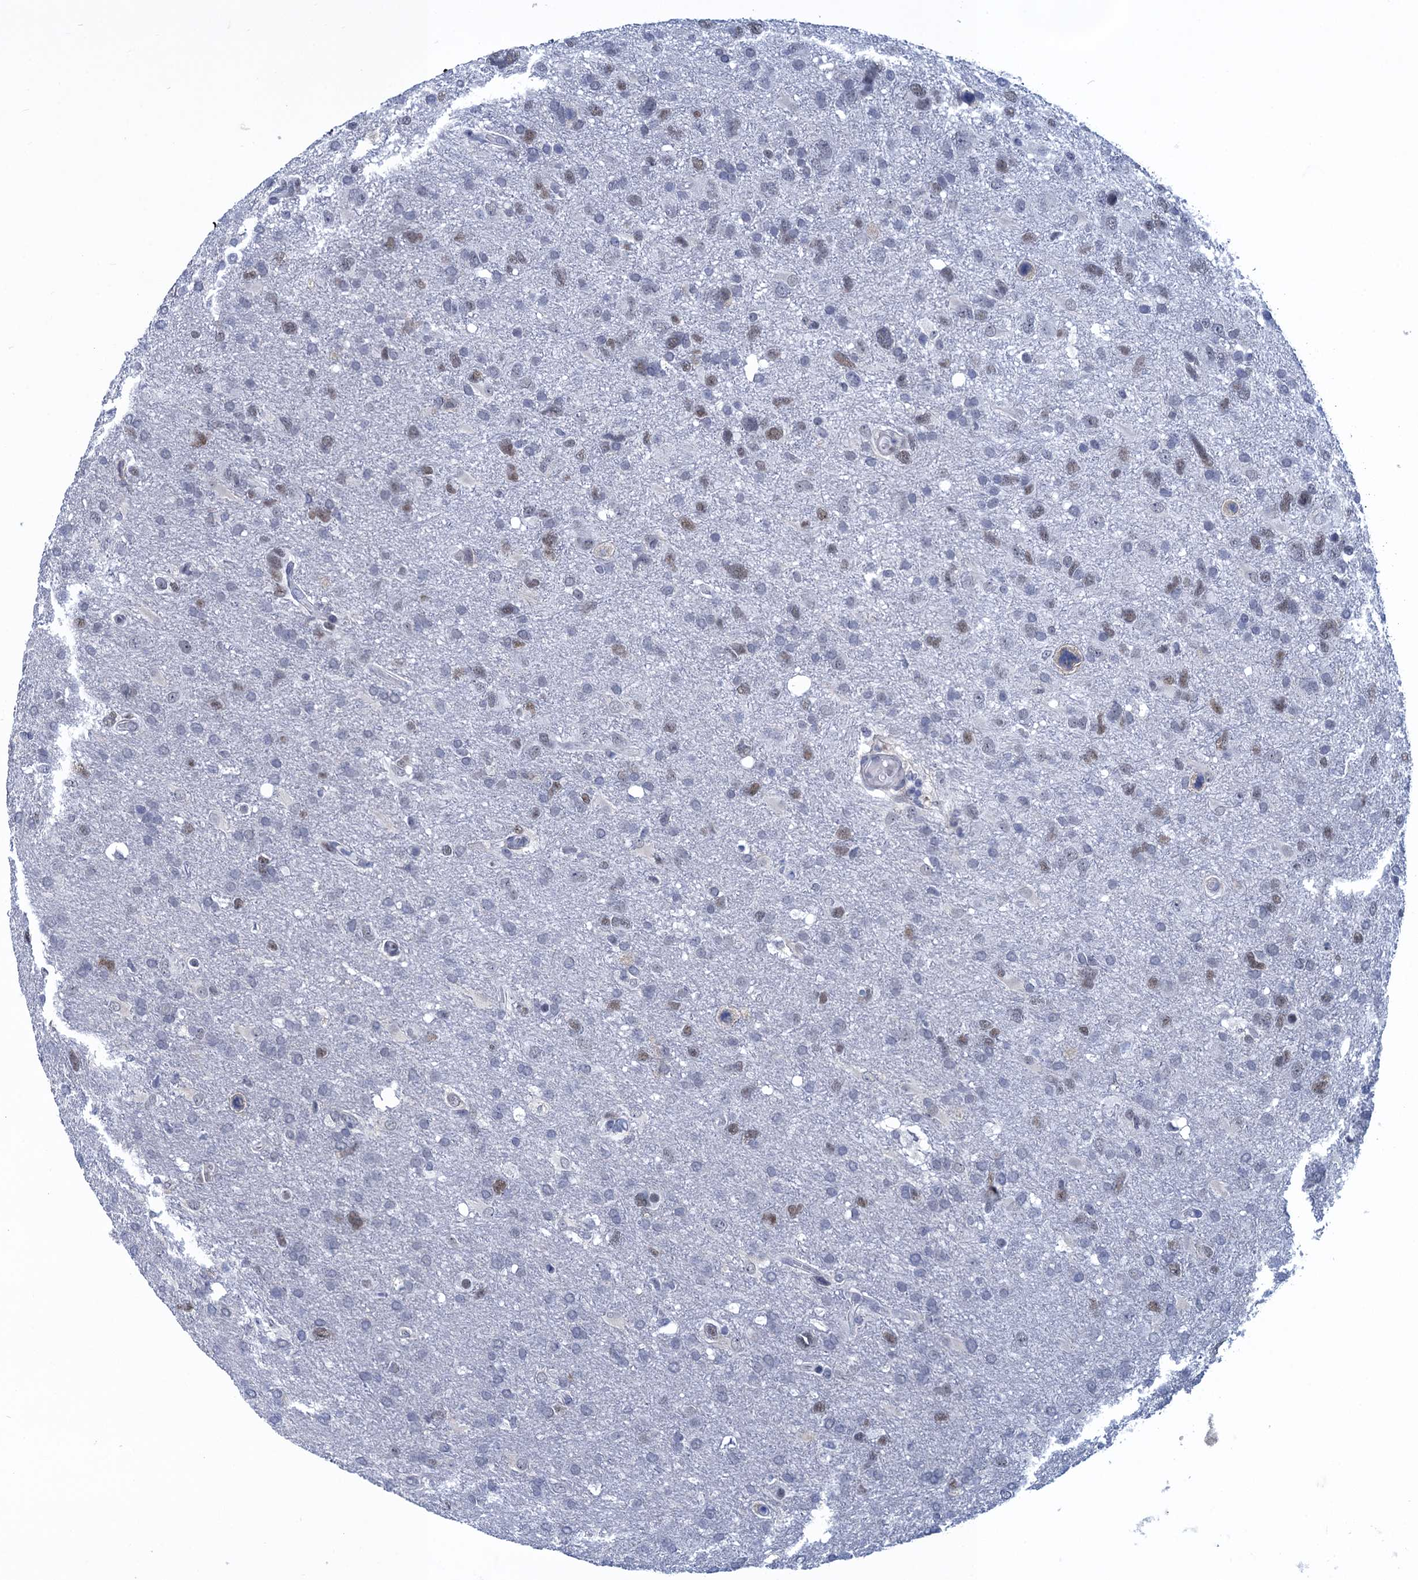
{"staining": {"intensity": "weak", "quantity": "<25%", "location": "nuclear"}, "tissue": "glioma", "cell_type": "Tumor cells", "image_type": "cancer", "snomed": [{"axis": "morphology", "description": "Glioma, malignant, High grade"}, {"axis": "topography", "description": "Brain"}], "caption": "Immunohistochemical staining of human glioma exhibits no significant staining in tumor cells.", "gene": "GINS3", "patient": {"sex": "male", "age": 61}}